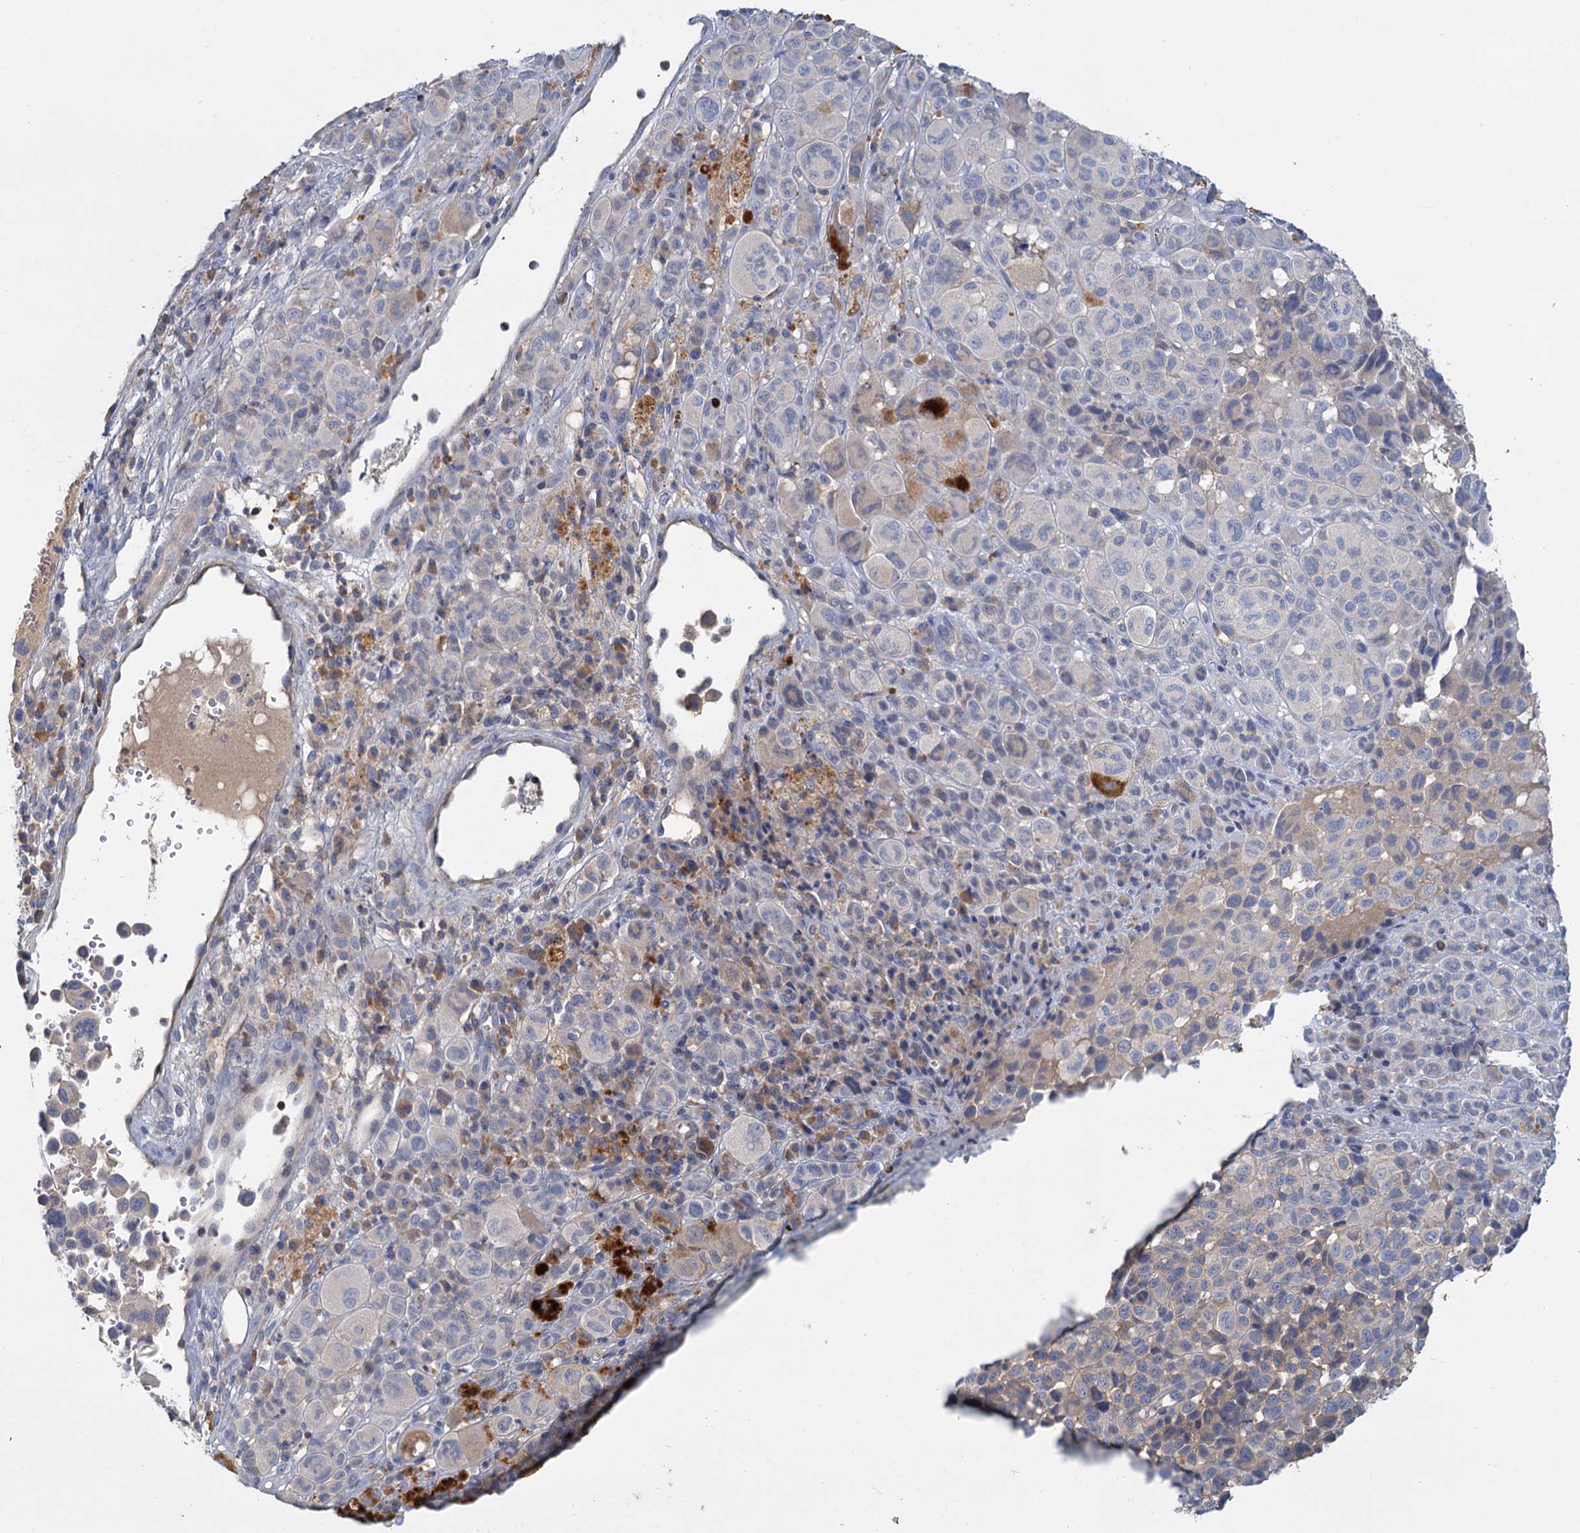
{"staining": {"intensity": "negative", "quantity": "none", "location": "none"}, "tissue": "melanoma", "cell_type": "Tumor cells", "image_type": "cancer", "snomed": [{"axis": "morphology", "description": "Malignant melanoma, NOS"}, {"axis": "topography", "description": "Skin of trunk"}], "caption": "Tumor cells show no significant staining in melanoma.", "gene": "ACSM3", "patient": {"sex": "male", "age": 71}}